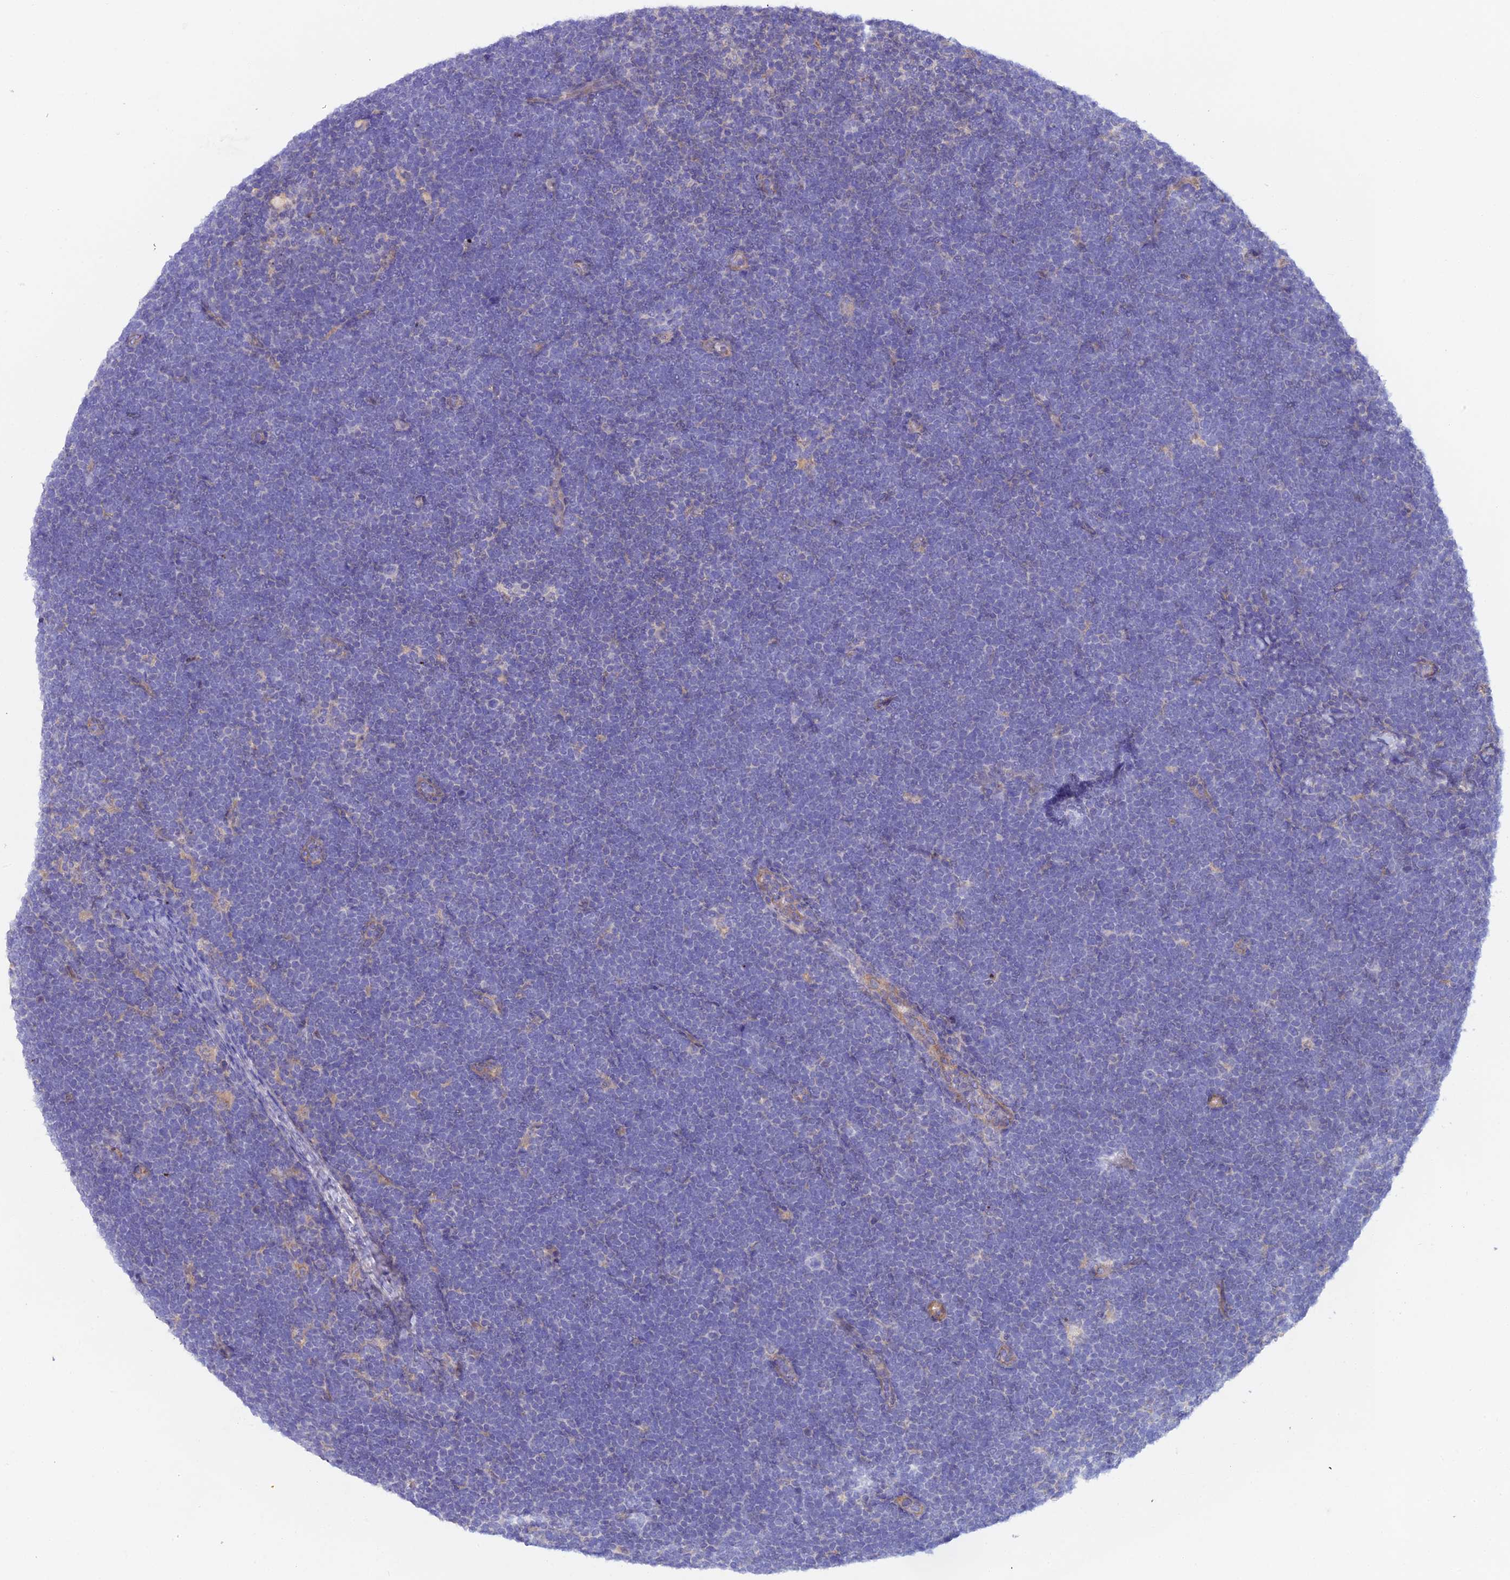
{"staining": {"intensity": "negative", "quantity": "none", "location": "none"}, "tissue": "lymphoma", "cell_type": "Tumor cells", "image_type": "cancer", "snomed": [{"axis": "morphology", "description": "Malignant lymphoma, non-Hodgkin's type, High grade"}, {"axis": "topography", "description": "Lymph node"}], "caption": "High magnification brightfield microscopy of lymphoma stained with DAB (3,3'-diaminobenzidine) (brown) and counterstained with hematoxylin (blue): tumor cells show no significant expression.", "gene": "FZR1", "patient": {"sex": "male", "age": 13}}